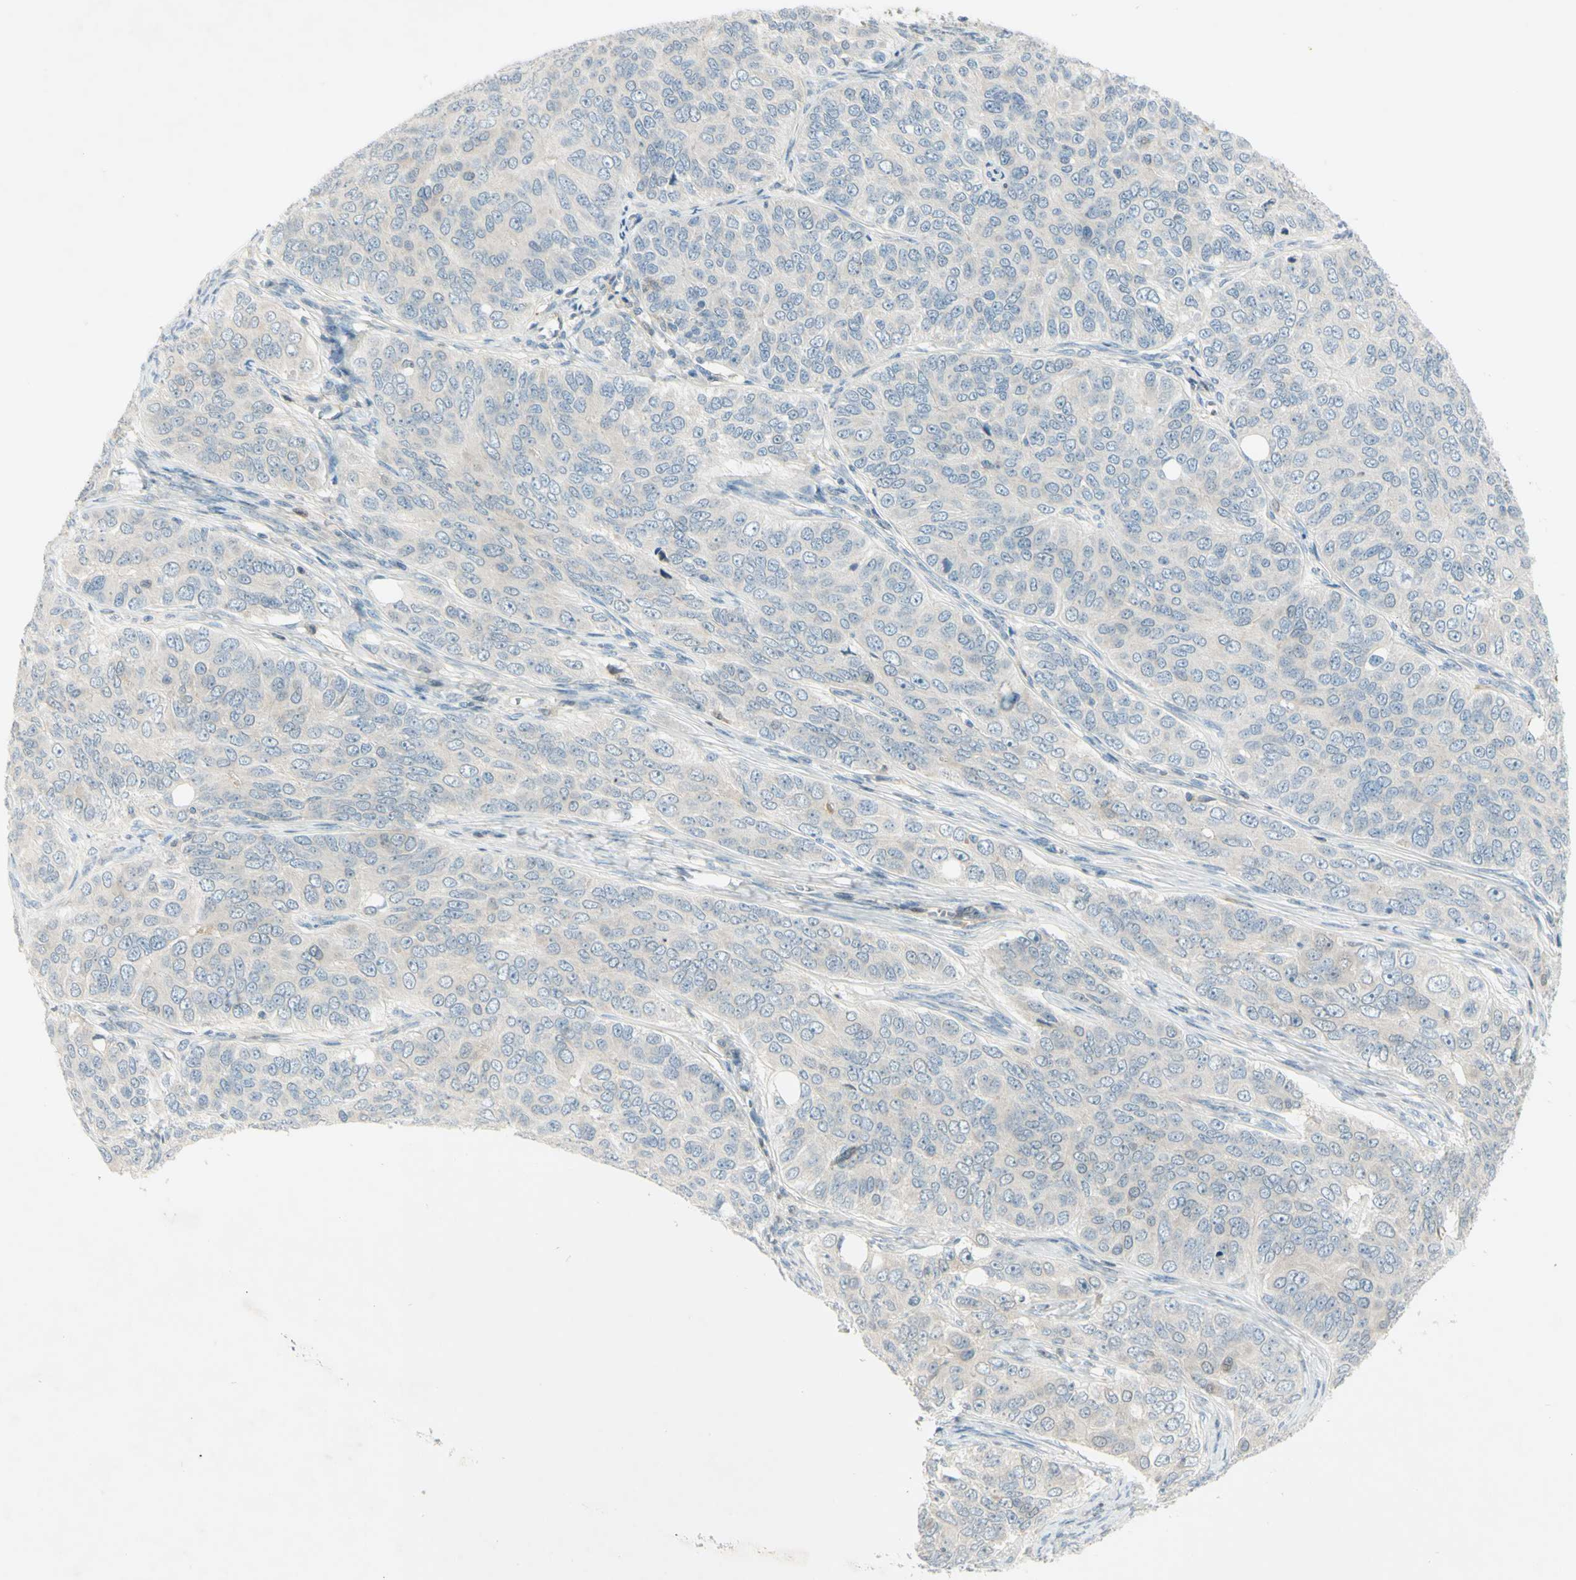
{"staining": {"intensity": "negative", "quantity": "none", "location": "none"}, "tissue": "ovarian cancer", "cell_type": "Tumor cells", "image_type": "cancer", "snomed": [{"axis": "morphology", "description": "Carcinoma, endometroid"}, {"axis": "topography", "description": "Ovary"}], "caption": "Immunohistochemical staining of ovarian cancer (endometroid carcinoma) reveals no significant staining in tumor cells. (DAB (3,3'-diaminobenzidine) immunohistochemistry visualized using brightfield microscopy, high magnification).", "gene": "C1orf159", "patient": {"sex": "female", "age": 51}}